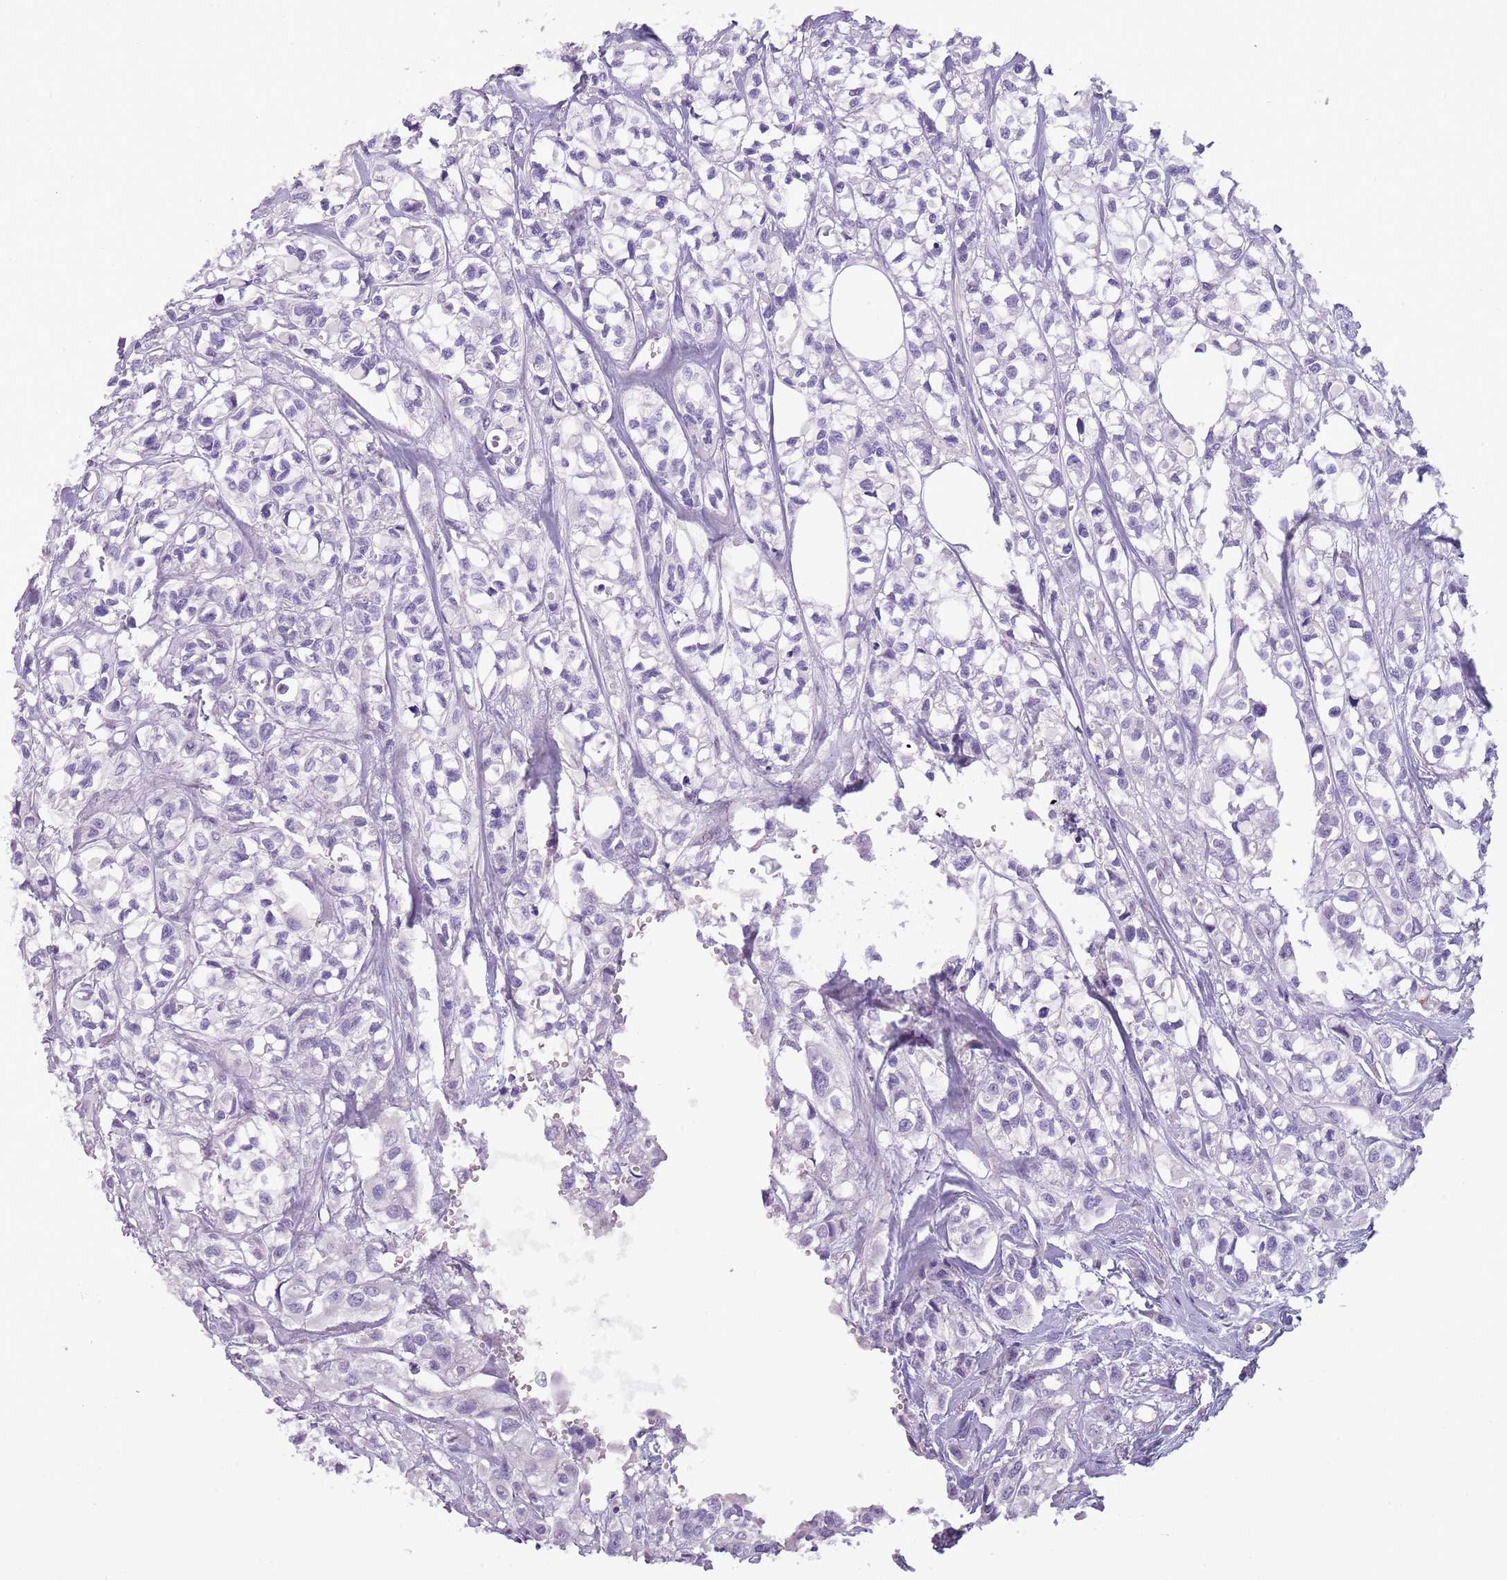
{"staining": {"intensity": "negative", "quantity": "none", "location": "none"}, "tissue": "urothelial cancer", "cell_type": "Tumor cells", "image_type": "cancer", "snomed": [{"axis": "morphology", "description": "Urothelial carcinoma, High grade"}, {"axis": "topography", "description": "Urinary bladder"}], "caption": "High magnification brightfield microscopy of urothelial carcinoma (high-grade) stained with DAB (3,3'-diaminobenzidine) (brown) and counterstained with hematoxylin (blue): tumor cells show no significant staining.", "gene": "NBPF6", "patient": {"sex": "male", "age": 67}}